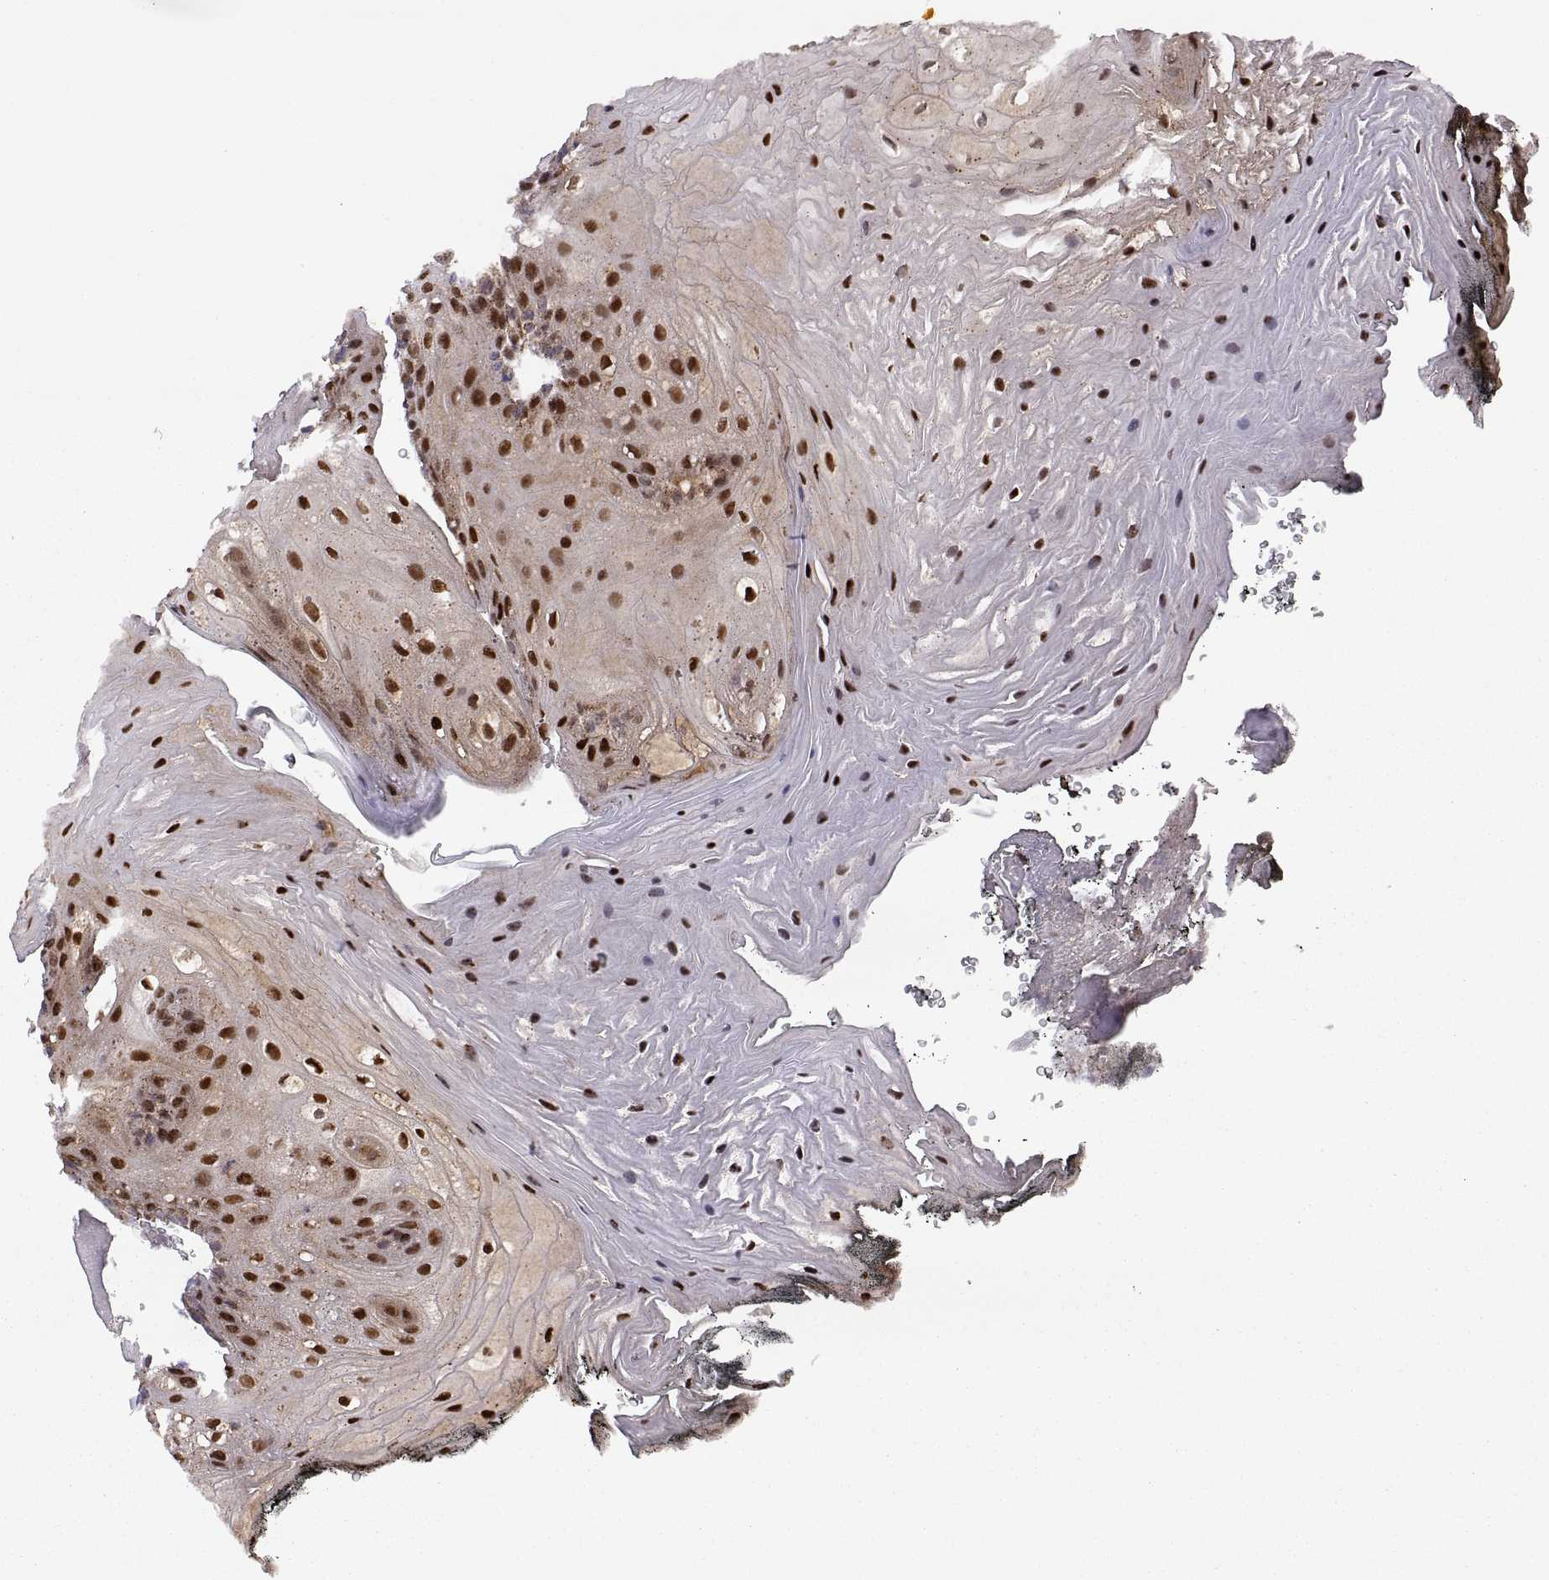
{"staining": {"intensity": "strong", "quantity": ">75%", "location": "cytoplasmic/membranous,nuclear"}, "tissue": "oral mucosa", "cell_type": "Squamous epithelial cells", "image_type": "normal", "snomed": [{"axis": "morphology", "description": "Normal tissue, NOS"}, {"axis": "morphology", "description": "Squamous cell carcinoma, NOS"}, {"axis": "topography", "description": "Oral tissue"}, {"axis": "topography", "description": "Head-Neck"}], "caption": "Normal oral mucosa exhibits strong cytoplasmic/membranous,nuclear expression in approximately >75% of squamous epithelial cells, visualized by immunohistochemistry.", "gene": "PSMC2", "patient": {"sex": "male", "age": 65}}